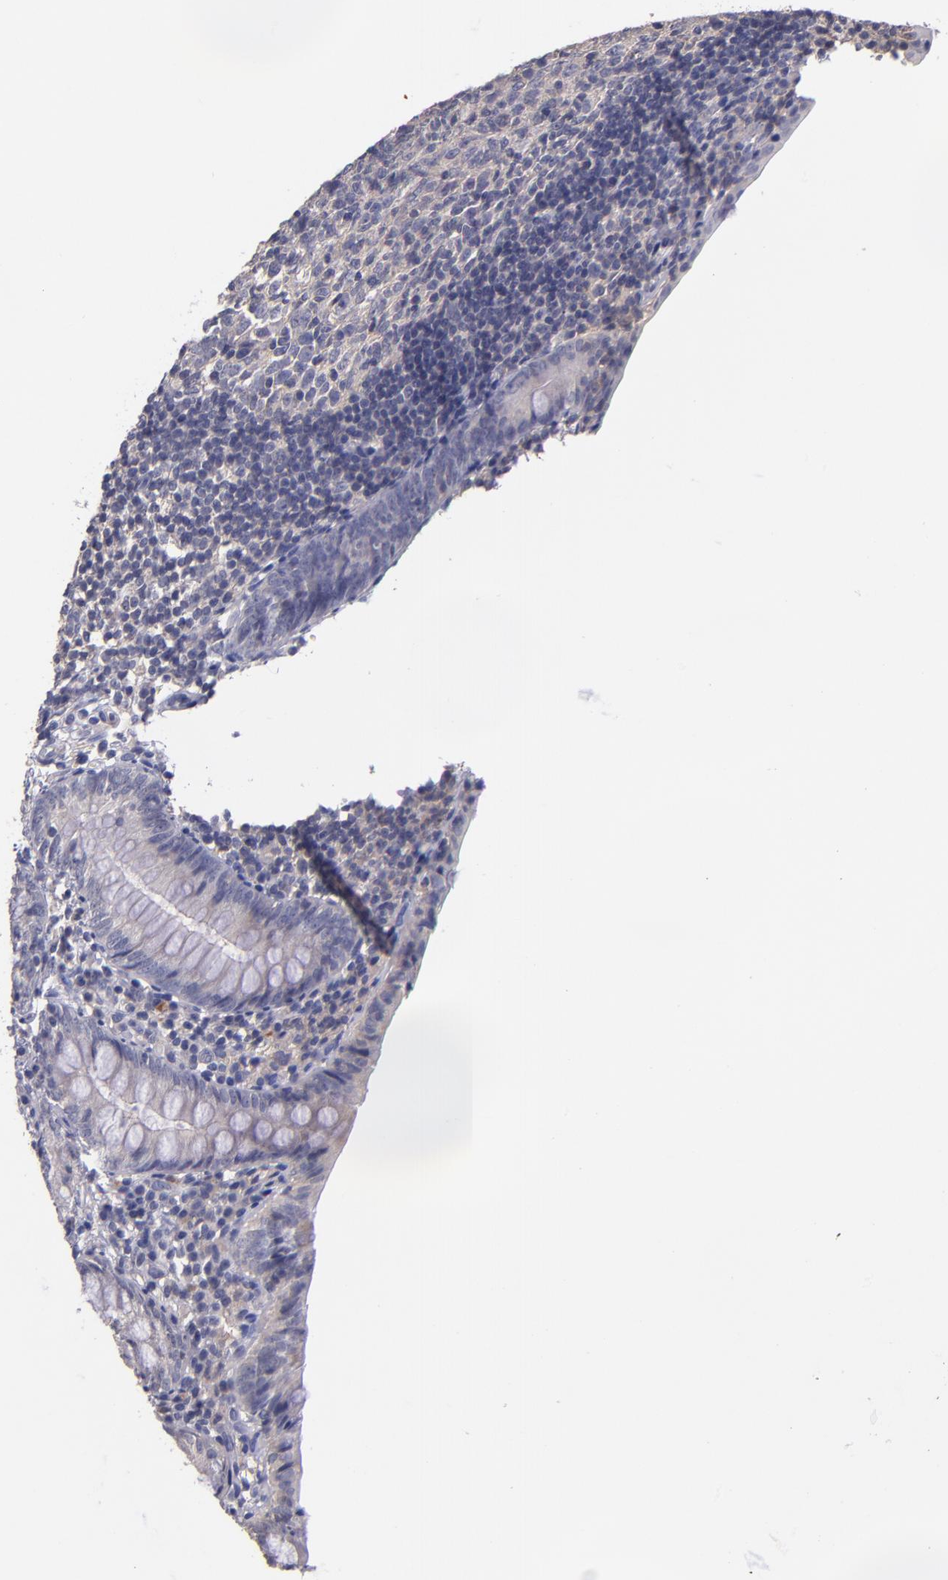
{"staining": {"intensity": "negative", "quantity": "none", "location": "none"}, "tissue": "appendix", "cell_type": "Glandular cells", "image_type": "normal", "snomed": [{"axis": "morphology", "description": "Normal tissue, NOS"}, {"axis": "topography", "description": "Appendix"}], "caption": "This micrograph is of normal appendix stained with immunohistochemistry to label a protein in brown with the nuclei are counter-stained blue. There is no staining in glandular cells. (DAB (3,3'-diaminobenzidine) IHC visualized using brightfield microscopy, high magnification).", "gene": "RBP4", "patient": {"sex": "female", "age": 10}}